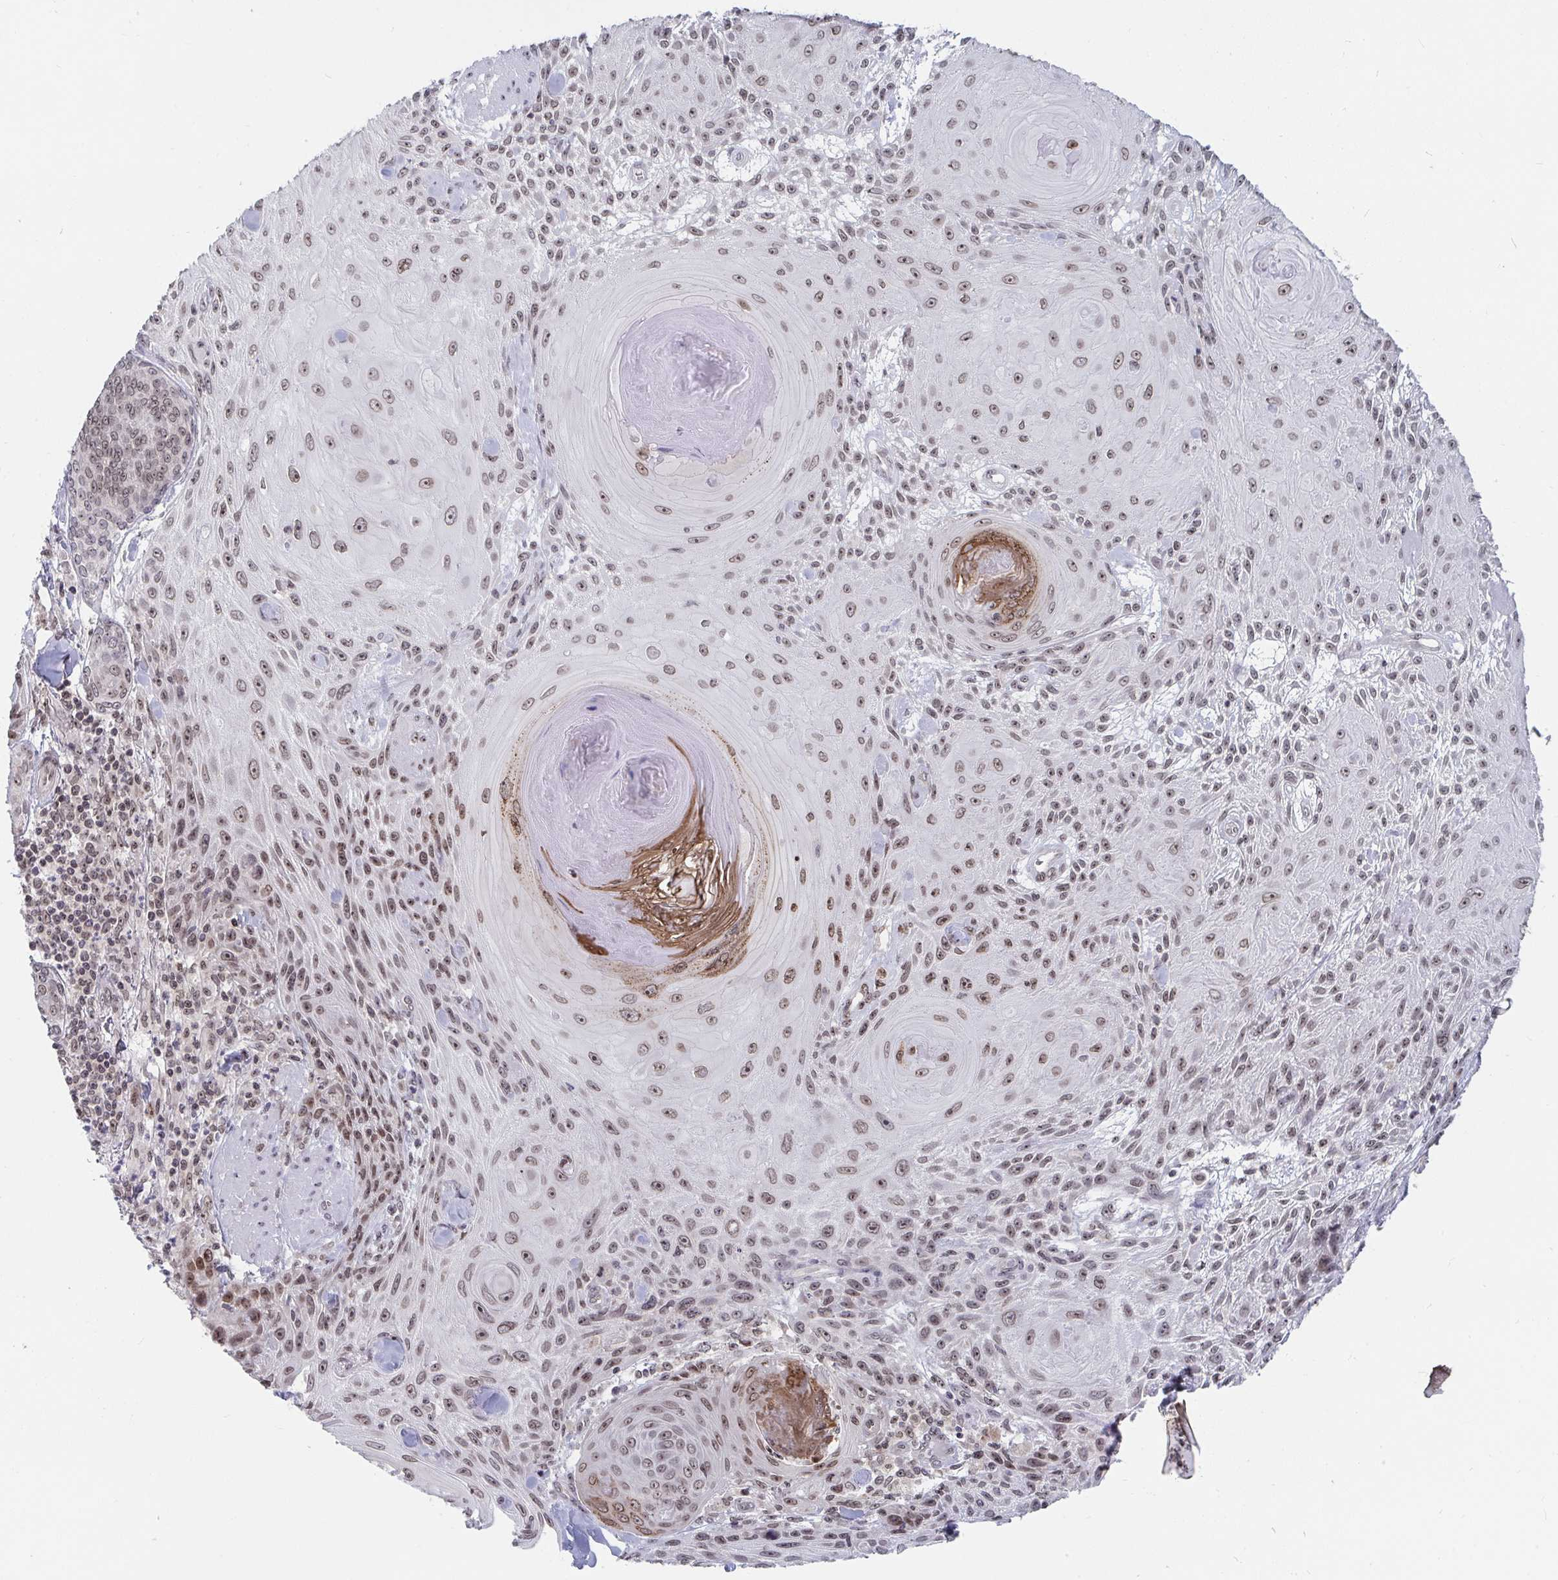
{"staining": {"intensity": "moderate", "quantity": ">75%", "location": "nuclear"}, "tissue": "skin cancer", "cell_type": "Tumor cells", "image_type": "cancer", "snomed": [{"axis": "morphology", "description": "Squamous cell carcinoma, NOS"}, {"axis": "topography", "description": "Skin"}], "caption": "Skin cancer stained with a protein marker demonstrates moderate staining in tumor cells.", "gene": "TRIP12", "patient": {"sex": "male", "age": 88}}